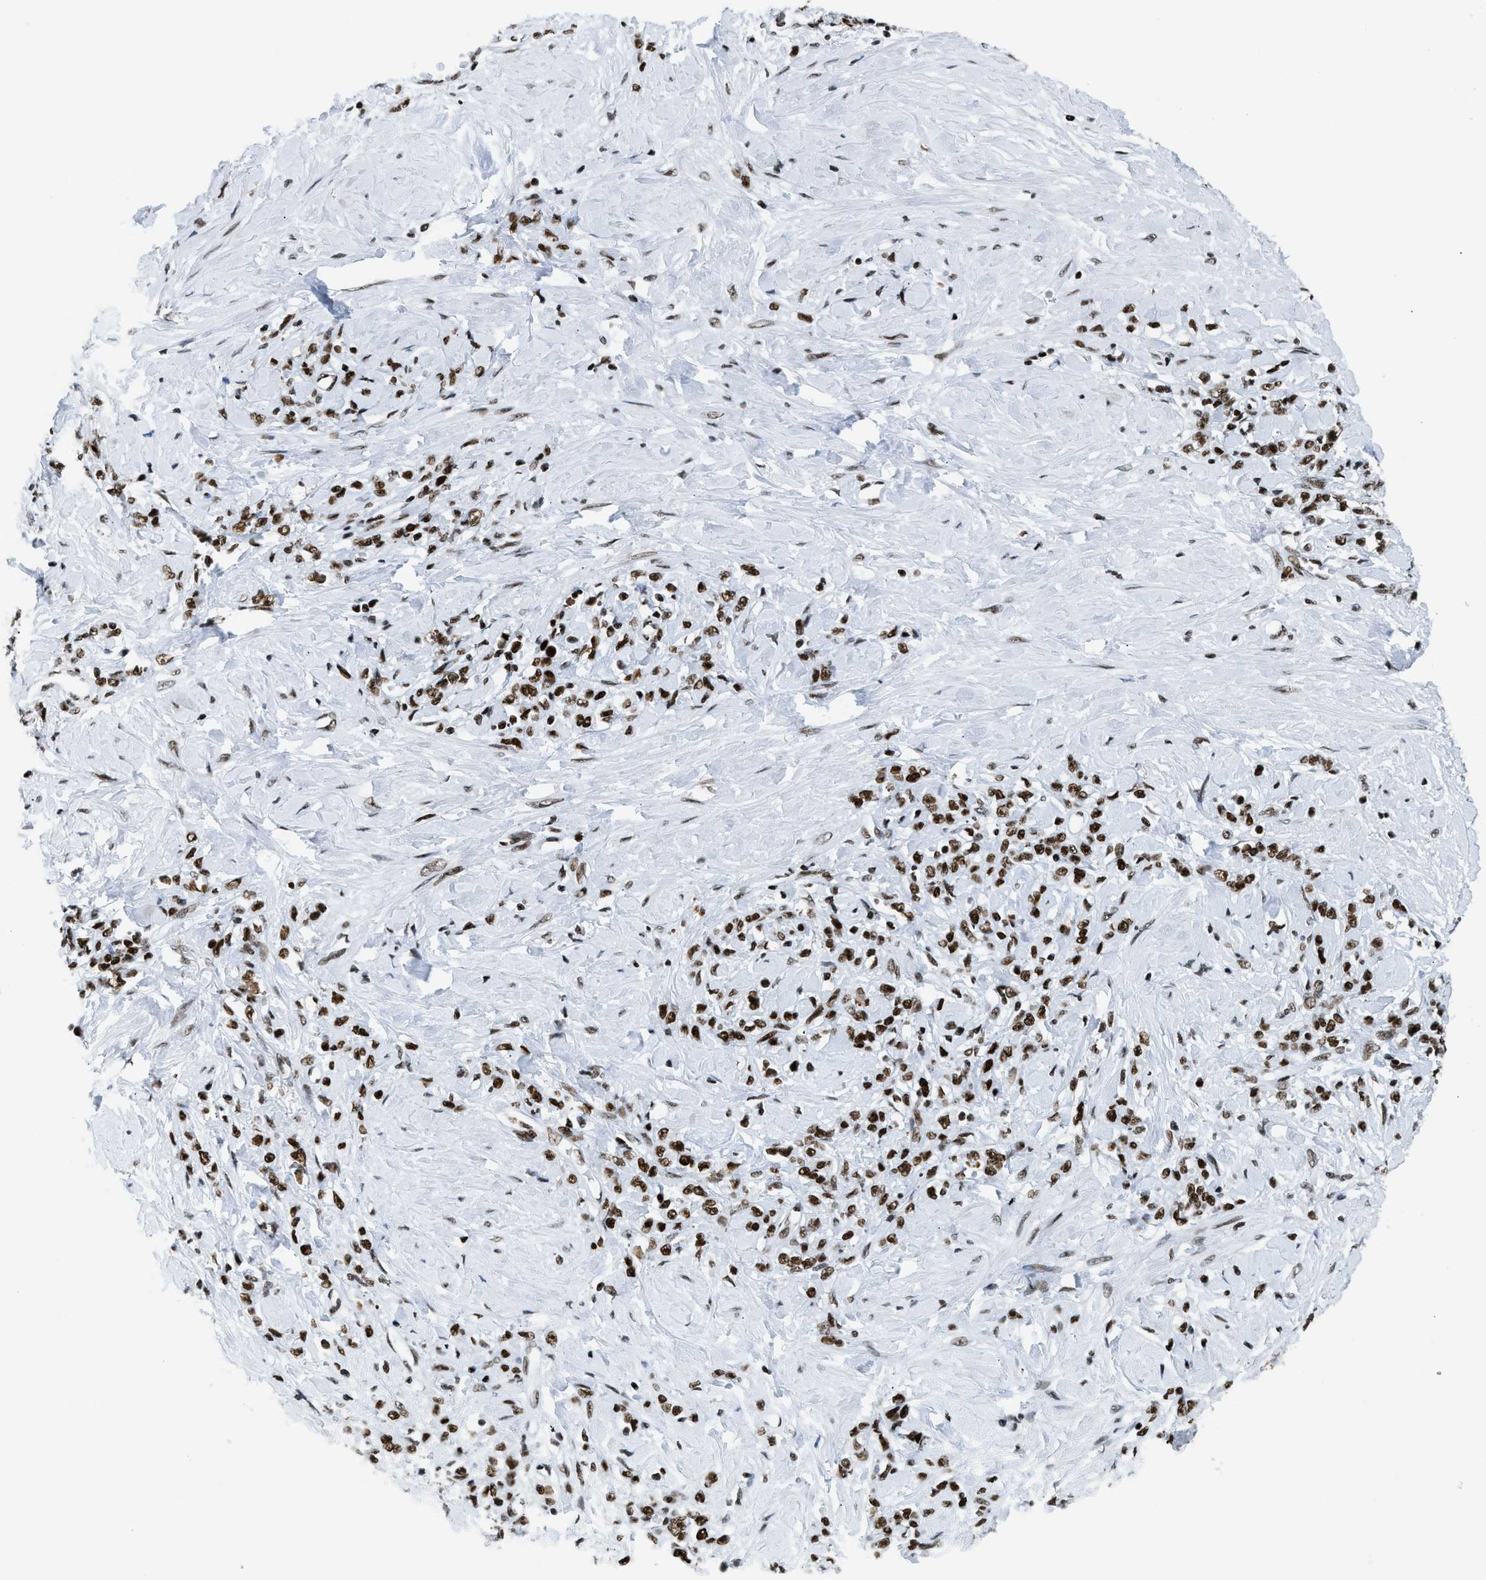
{"staining": {"intensity": "strong", "quantity": ">75%", "location": "nuclear"}, "tissue": "stomach cancer", "cell_type": "Tumor cells", "image_type": "cancer", "snomed": [{"axis": "morphology", "description": "Adenocarcinoma, NOS"}, {"axis": "topography", "description": "Stomach"}], "caption": "The histopathology image exhibits a brown stain indicating the presence of a protein in the nuclear of tumor cells in stomach cancer (adenocarcinoma).", "gene": "PIF1", "patient": {"sex": "male", "age": 82}}